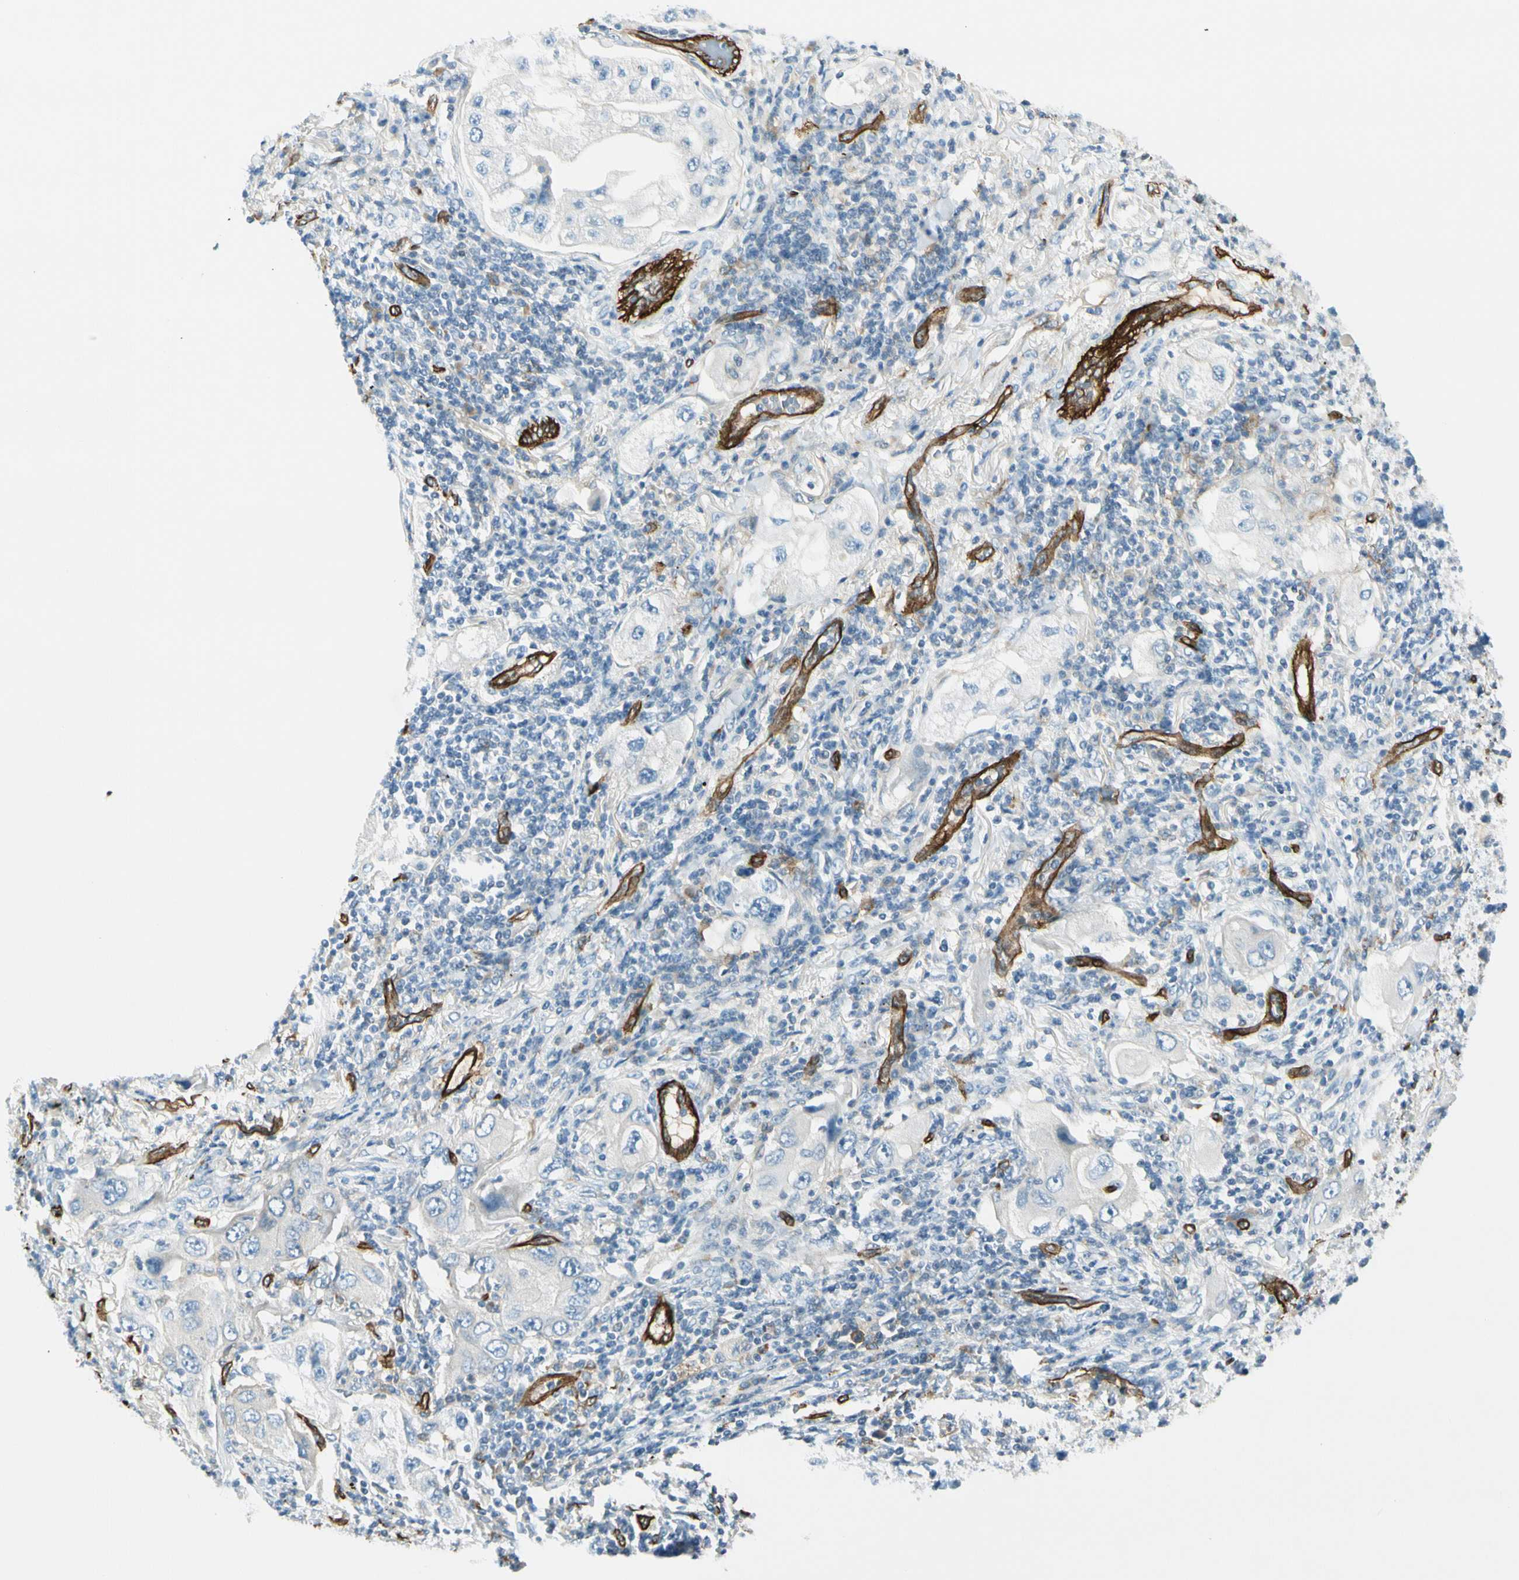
{"staining": {"intensity": "negative", "quantity": "none", "location": "none"}, "tissue": "lung cancer", "cell_type": "Tumor cells", "image_type": "cancer", "snomed": [{"axis": "morphology", "description": "Adenocarcinoma, NOS"}, {"axis": "topography", "description": "Lung"}], "caption": "This is a micrograph of immunohistochemistry staining of lung cancer, which shows no staining in tumor cells.", "gene": "CD93", "patient": {"sex": "female", "age": 65}}